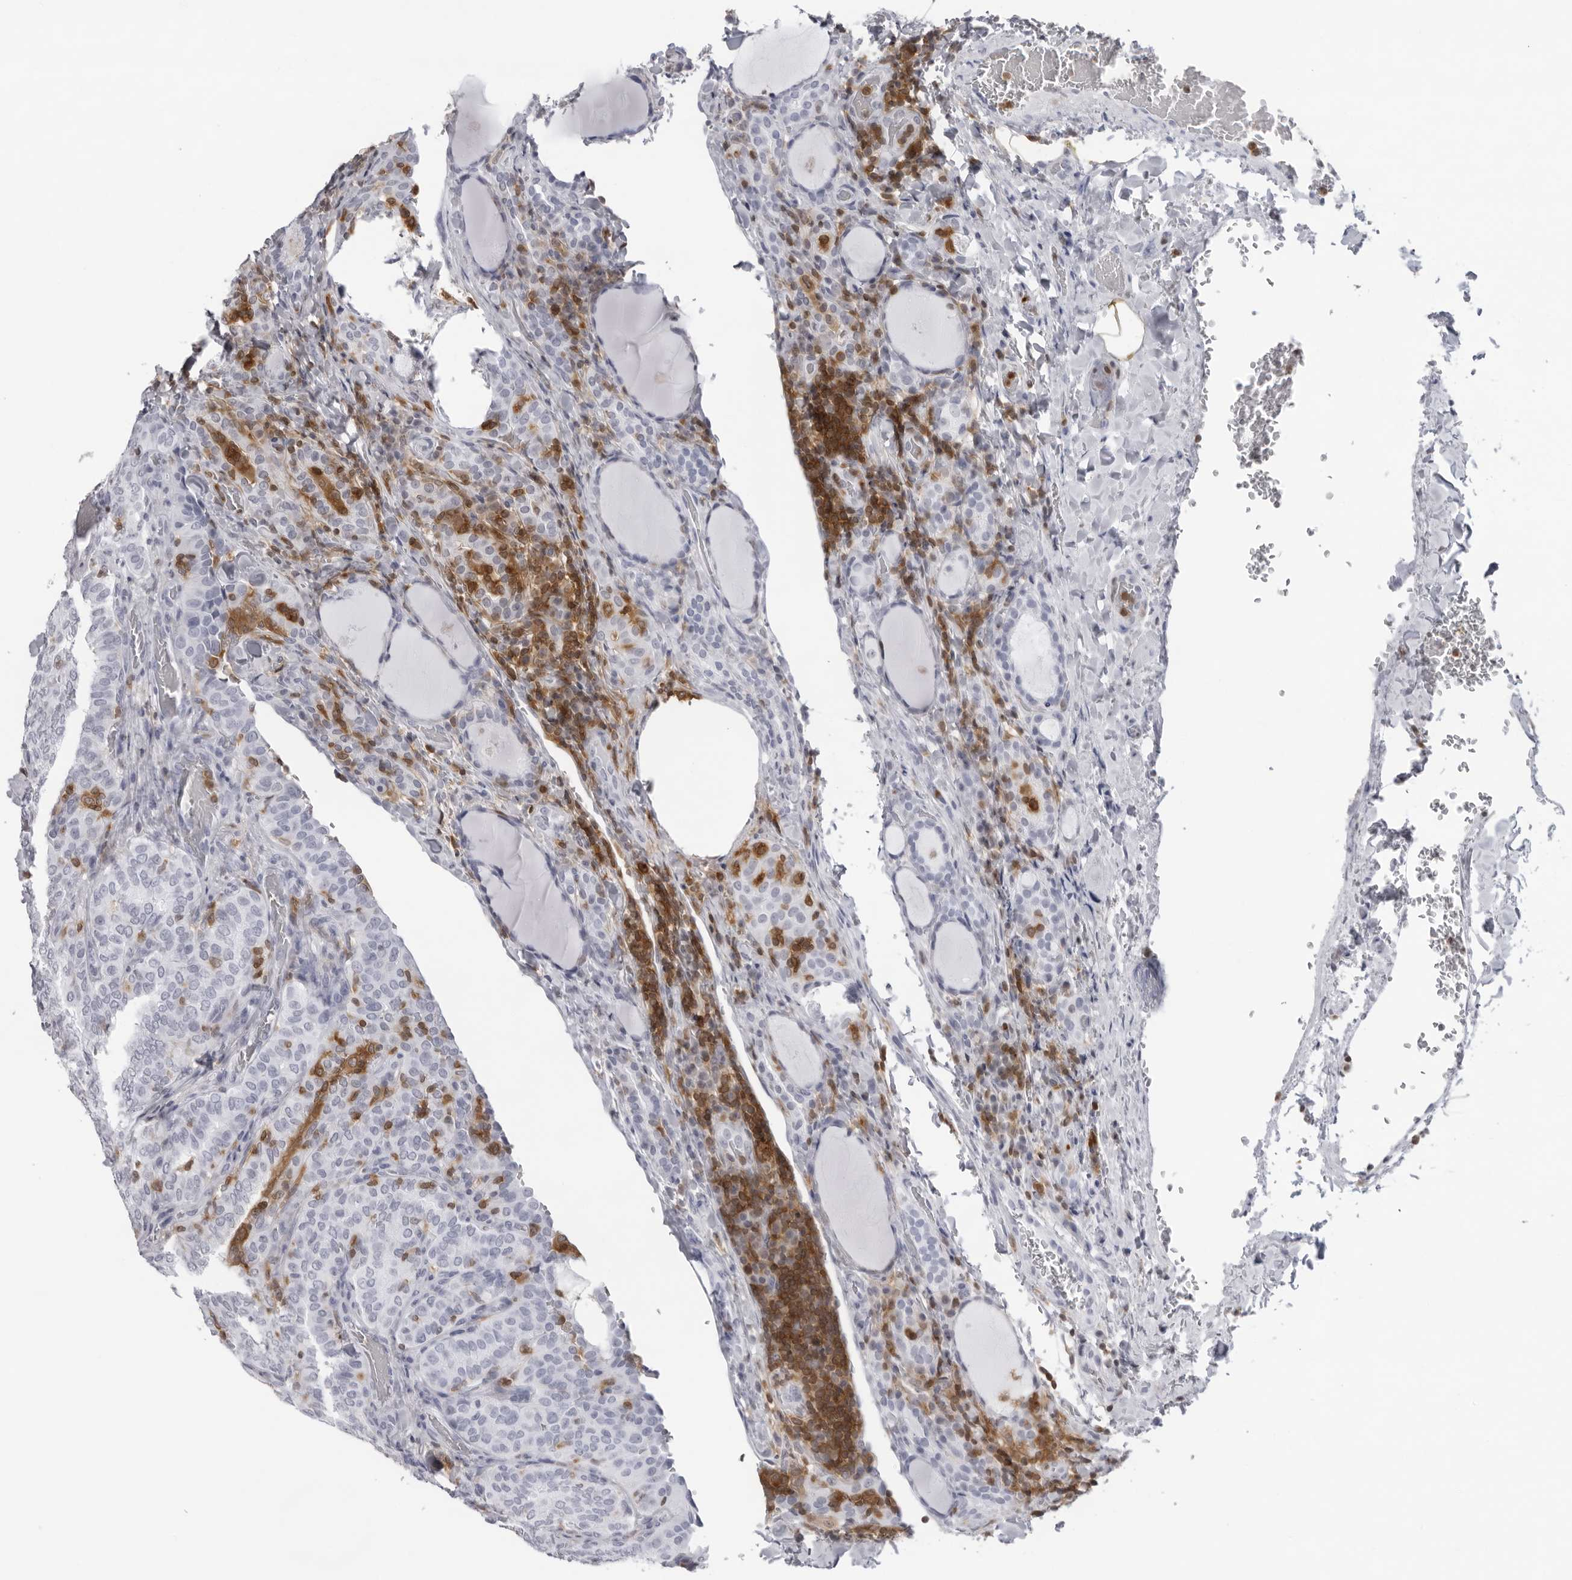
{"staining": {"intensity": "negative", "quantity": "none", "location": "none"}, "tissue": "thyroid cancer", "cell_type": "Tumor cells", "image_type": "cancer", "snomed": [{"axis": "morphology", "description": "Normal tissue, NOS"}, {"axis": "morphology", "description": "Papillary adenocarcinoma, NOS"}, {"axis": "topography", "description": "Thyroid gland"}], "caption": "Immunohistochemistry histopathology image of neoplastic tissue: human thyroid cancer stained with DAB (3,3'-diaminobenzidine) exhibits no significant protein staining in tumor cells. (DAB immunohistochemistry (IHC) visualized using brightfield microscopy, high magnification).", "gene": "FMNL1", "patient": {"sex": "female", "age": 30}}